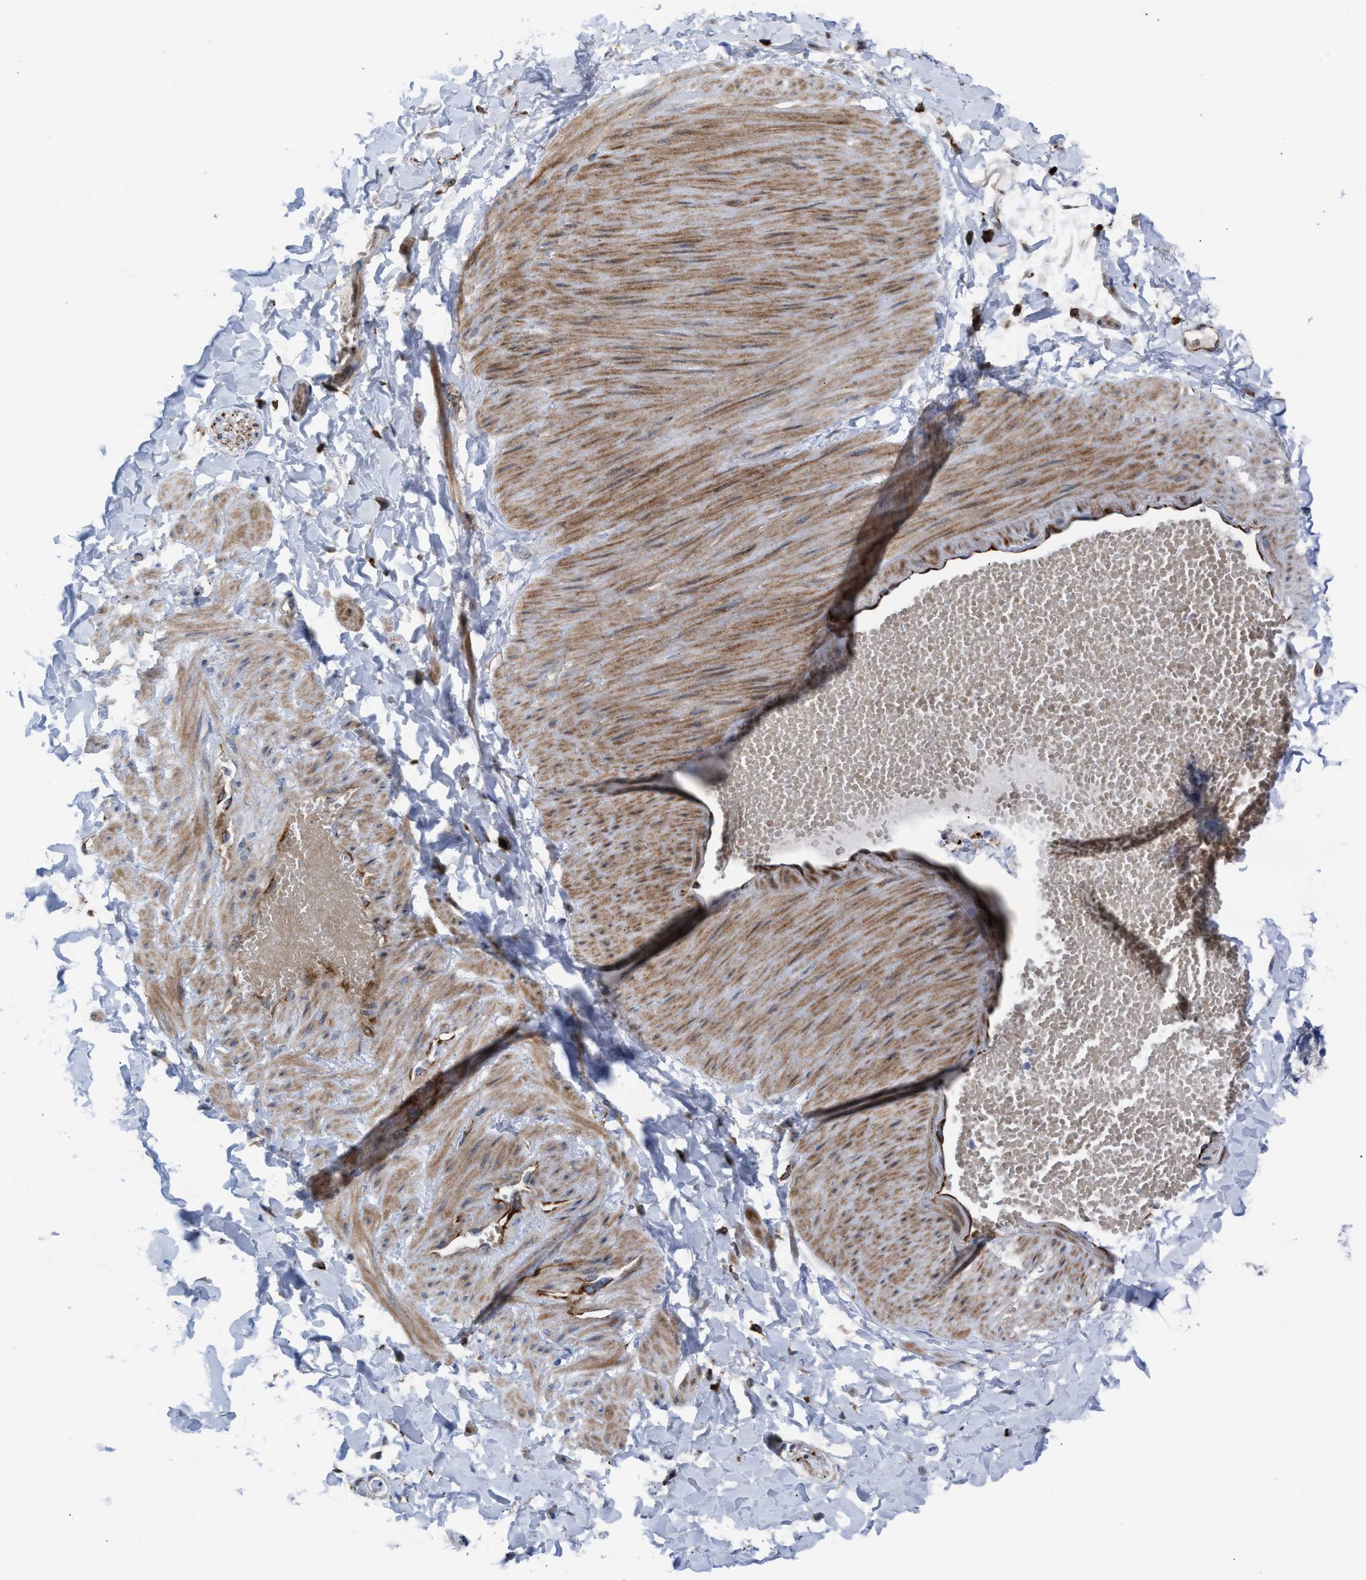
{"staining": {"intensity": "negative", "quantity": "none", "location": "none"}, "tissue": "adipose tissue", "cell_type": "Adipocytes", "image_type": "normal", "snomed": [{"axis": "morphology", "description": "Normal tissue, NOS"}, {"axis": "topography", "description": "Adipose tissue"}, {"axis": "topography", "description": "Vascular tissue"}, {"axis": "topography", "description": "Peripheral nerve tissue"}], "caption": "An immunohistochemistry (IHC) micrograph of normal adipose tissue is shown. There is no staining in adipocytes of adipose tissue.", "gene": "SLC47A1", "patient": {"sex": "male", "age": 25}}